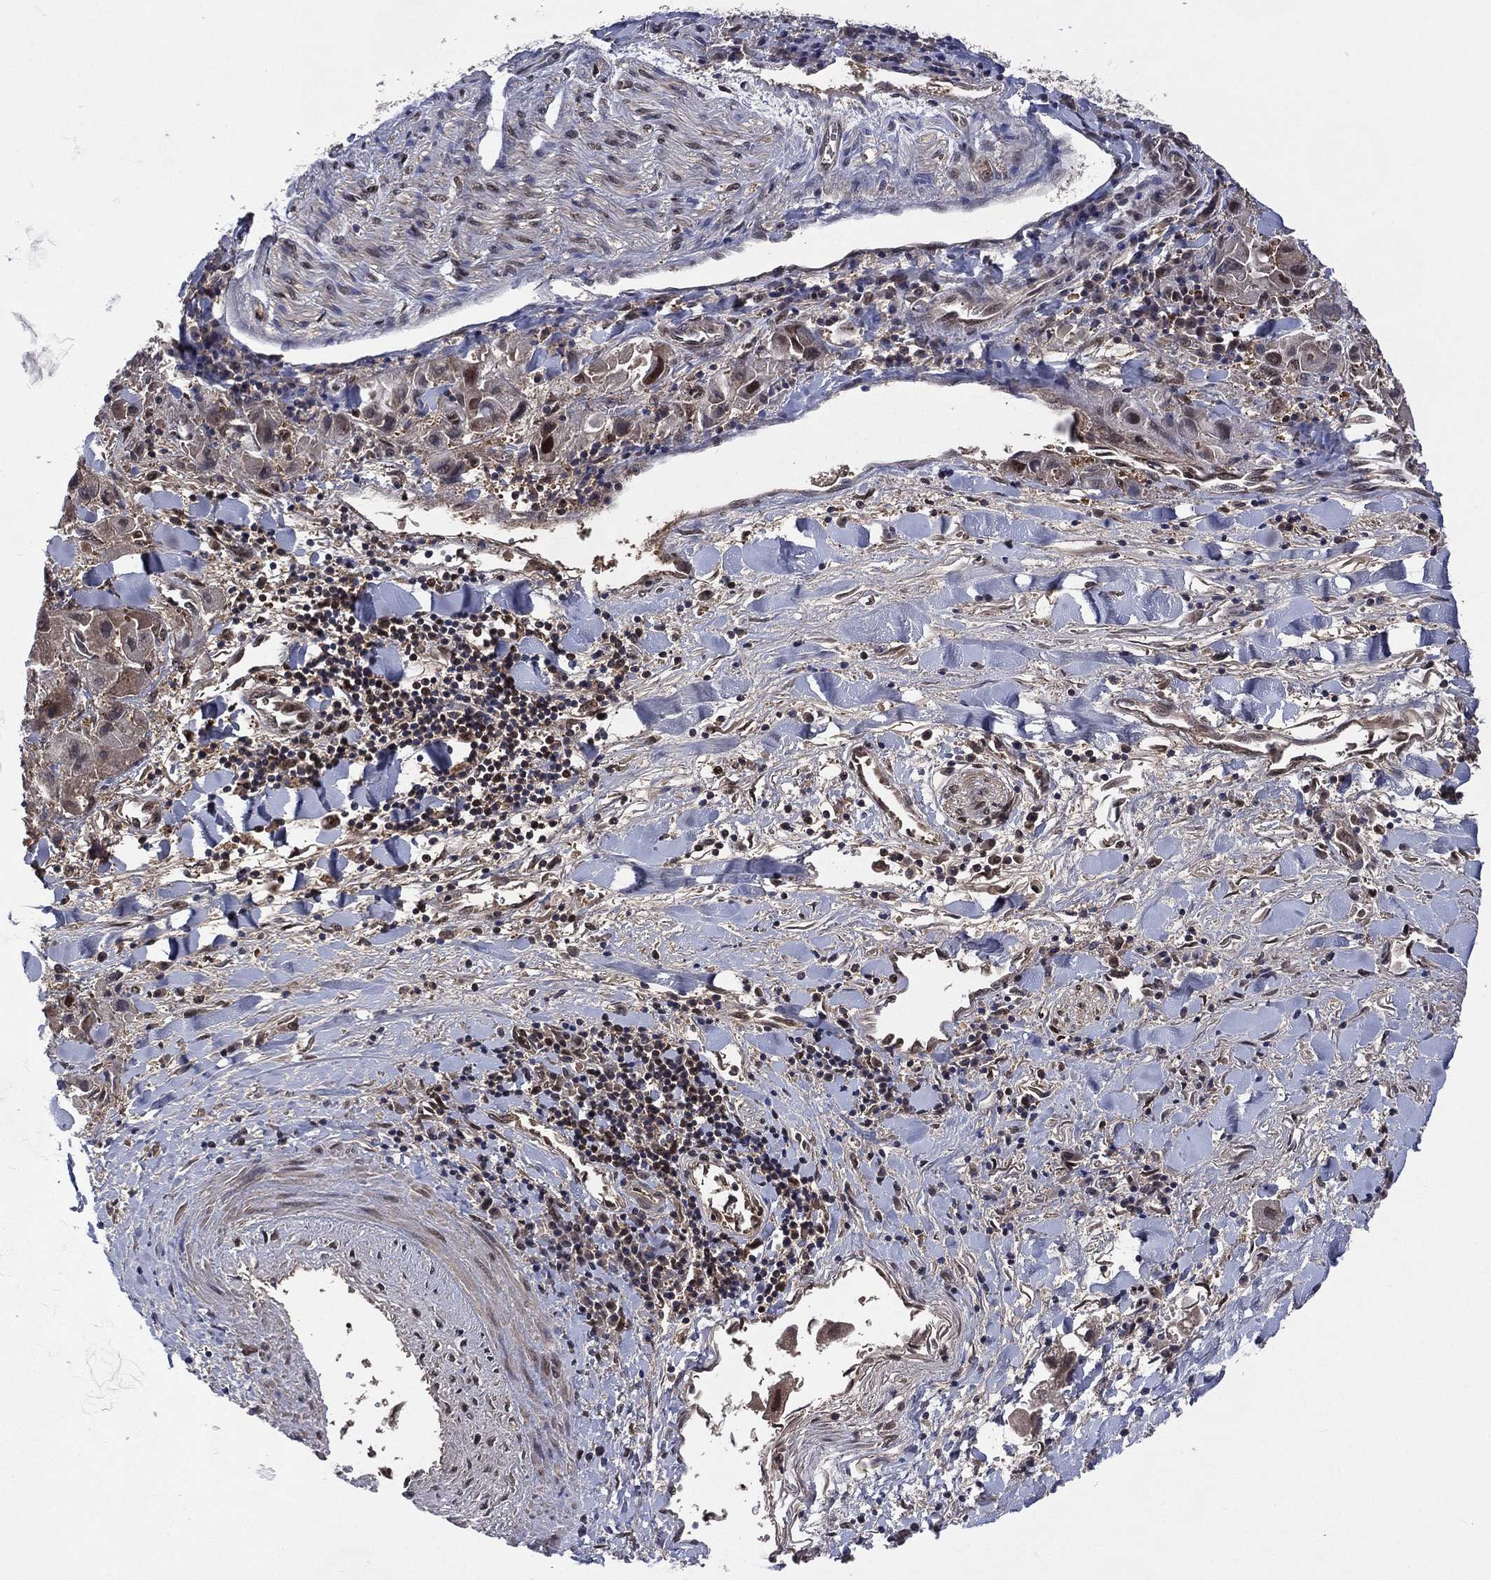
{"staining": {"intensity": "moderate", "quantity": "25%-75%", "location": "cytoplasmic/membranous"}, "tissue": "liver cancer", "cell_type": "Tumor cells", "image_type": "cancer", "snomed": [{"axis": "morphology", "description": "Carcinoma, Hepatocellular, NOS"}, {"axis": "topography", "description": "Liver"}], "caption": "Protein analysis of liver cancer tissue exhibits moderate cytoplasmic/membranous staining in approximately 25%-75% of tumor cells.", "gene": "MTAP", "patient": {"sex": "male", "age": 24}}